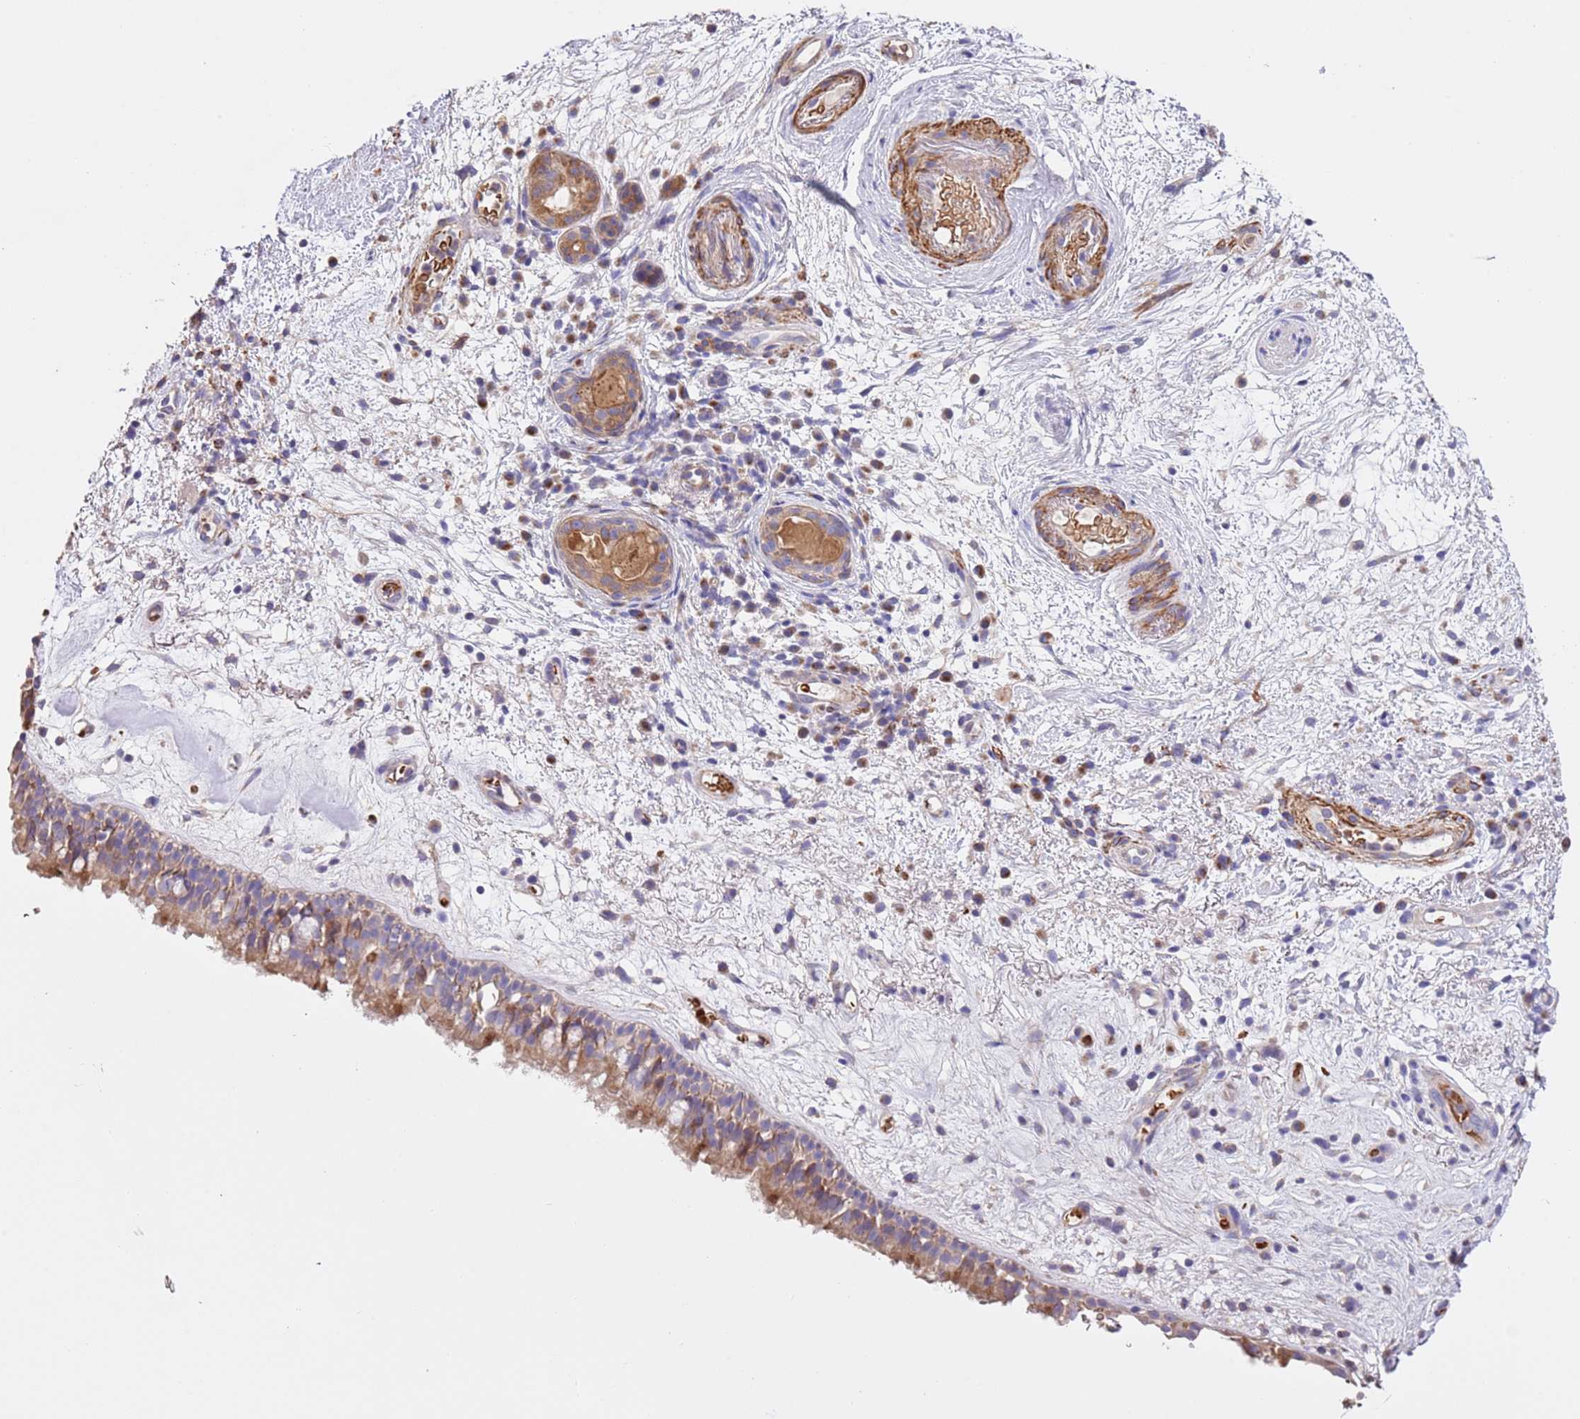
{"staining": {"intensity": "moderate", "quantity": "<25%", "location": "cytoplasmic/membranous"}, "tissue": "nasopharynx", "cell_type": "Respiratory epithelial cells", "image_type": "normal", "snomed": [{"axis": "morphology", "description": "Normal tissue, NOS"}, {"axis": "morphology", "description": "Squamous cell carcinoma, NOS"}, {"axis": "topography", "description": "Nasopharynx"}, {"axis": "topography", "description": "Head-Neck"}], "caption": "Benign nasopharynx was stained to show a protein in brown. There is low levels of moderate cytoplasmic/membranous expression in approximately <25% of respiratory epithelial cells. (DAB (3,3'-diaminobenzidine) IHC, brown staining for protein, blue staining for nuclei).", "gene": "PIGA", "patient": {"sex": "male", "age": 85}}